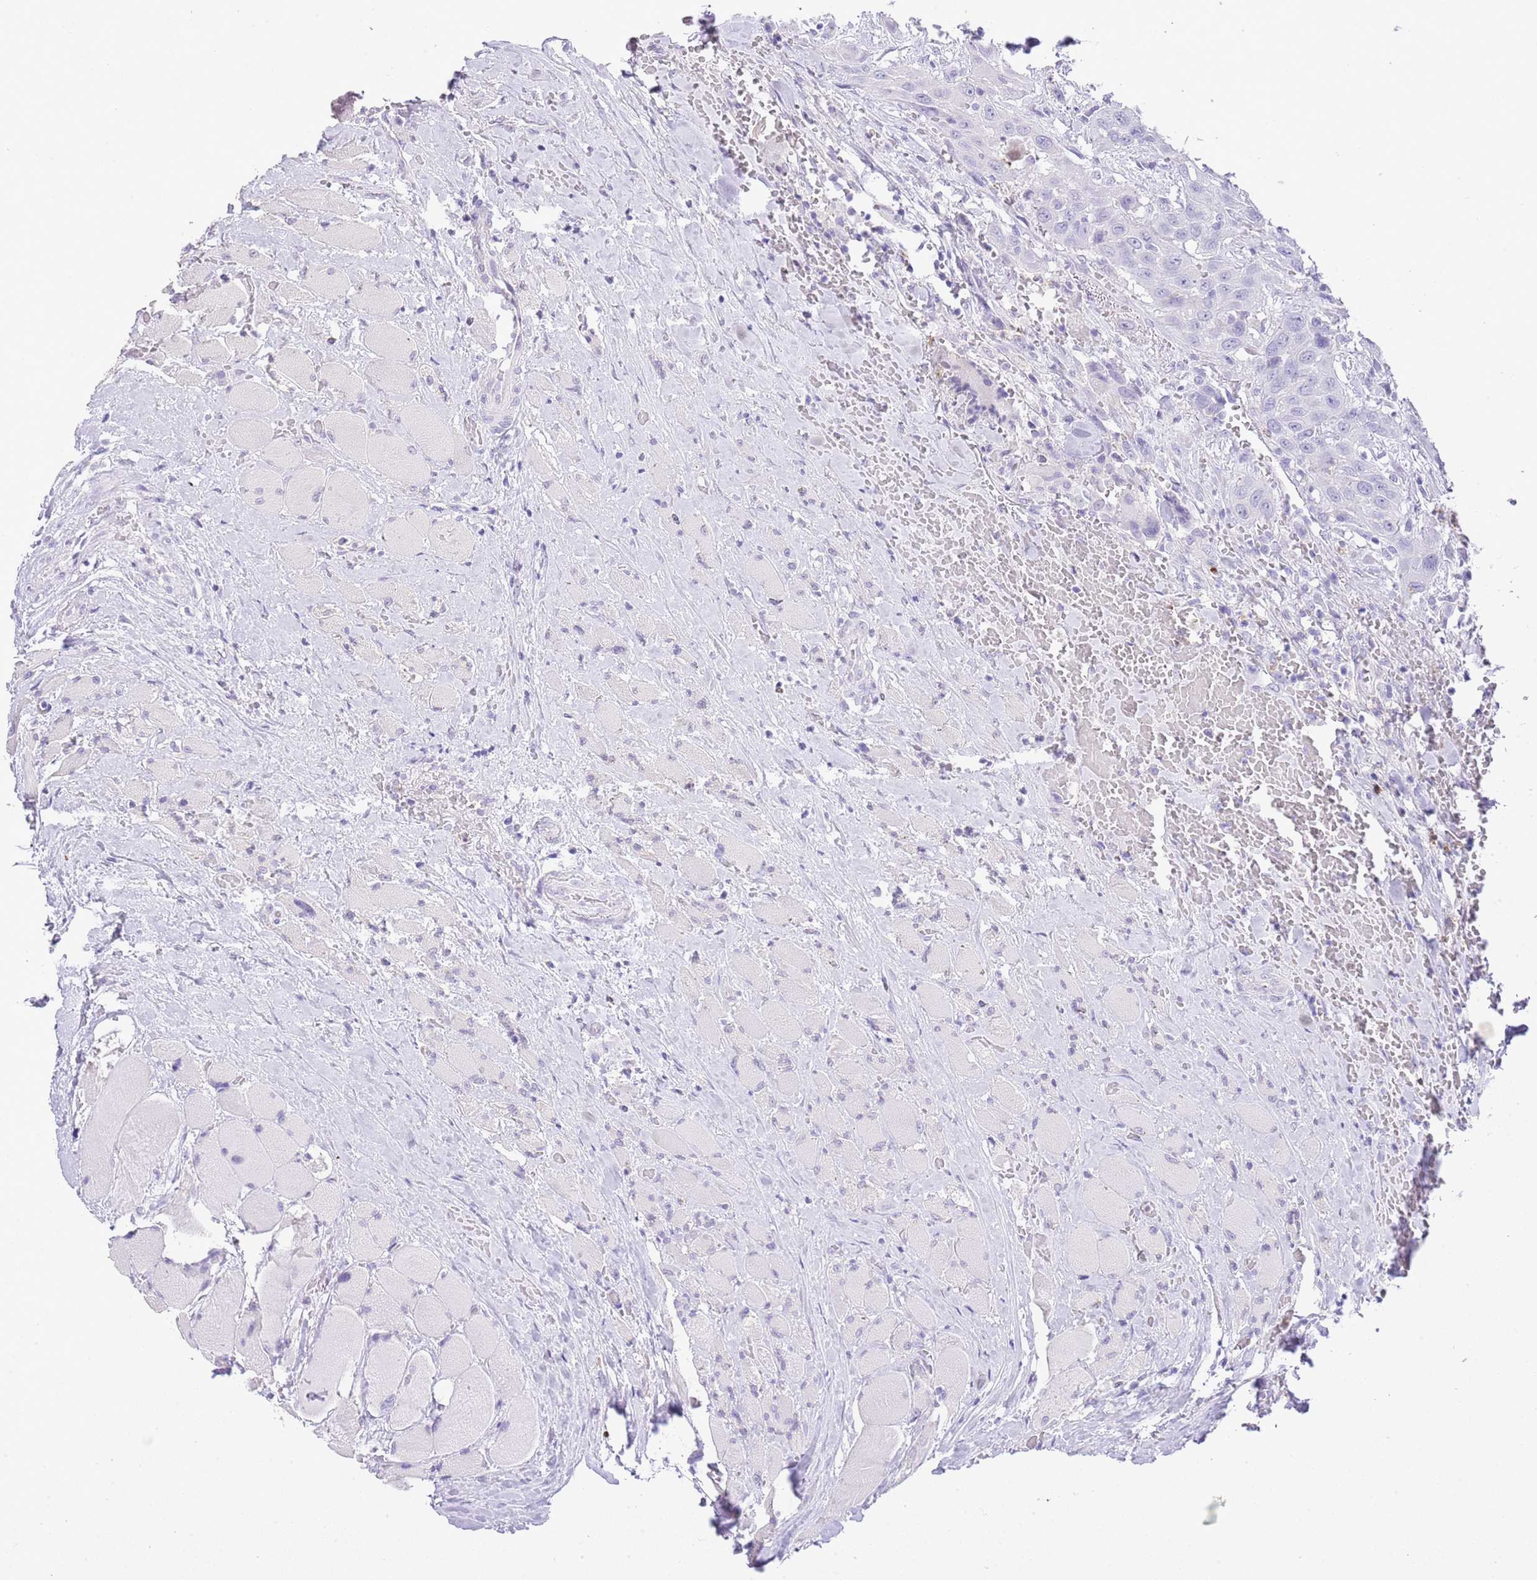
{"staining": {"intensity": "negative", "quantity": "none", "location": "none"}, "tissue": "head and neck cancer", "cell_type": "Tumor cells", "image_type": "cancer", "snomed": [{"axis": "morphology", "description": "Squamous cell carcinoma, NOS"}, {"axis": "topography", "description": "Head-Neck"}], "caption": "An immunohistochemistry (IHC) image of squamous cell carcinoma (head and neck) is shown. There is no staining in tumor cells of squamous cell carcinoma (head and neck). Nuclei are stained in blue.", "gene": "OR2Z1", "patient": {"sex": "male", "age": 81}}